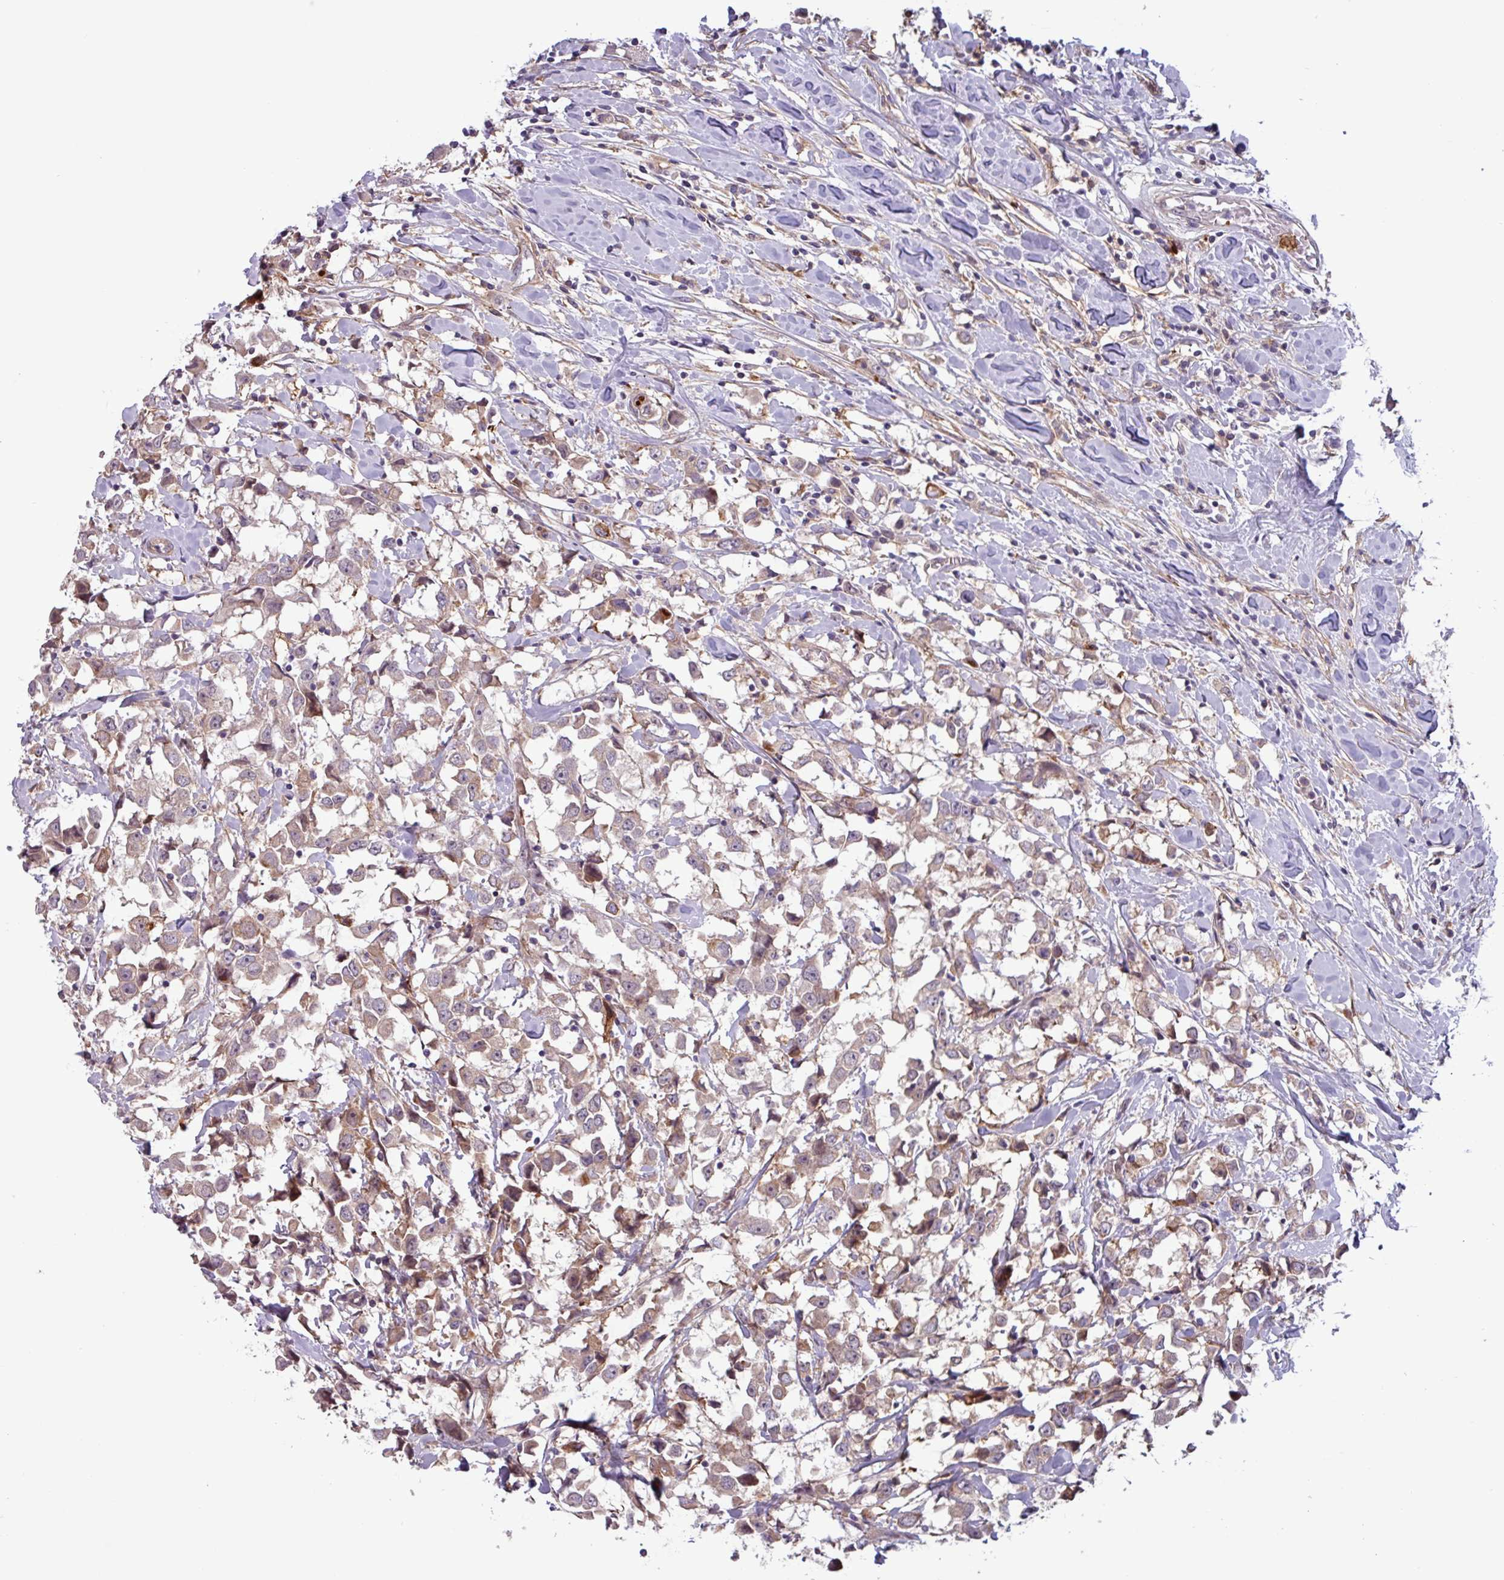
{"staining": {"intensity": "weak", "quantity": "25%-75%", "location": "cytoplasmic/membranous"}, "tissue": "breast cancer", "cell_type": "Tumor cells", "image_type": "cancer", "snomed": [{"axis": "morphology", "description": "Duct carcinoma"}, {"axis": "topography", "description": "Breast"}], "caption": "Protein expression analysis of human breast cancer (invasive ductal carcinoma) reveals weak cytoplasmic/membranous expression in about 25%-75% of tumor cells.", "gene": "PCED1A", "patient": {"sex": "female", "age": 61}}